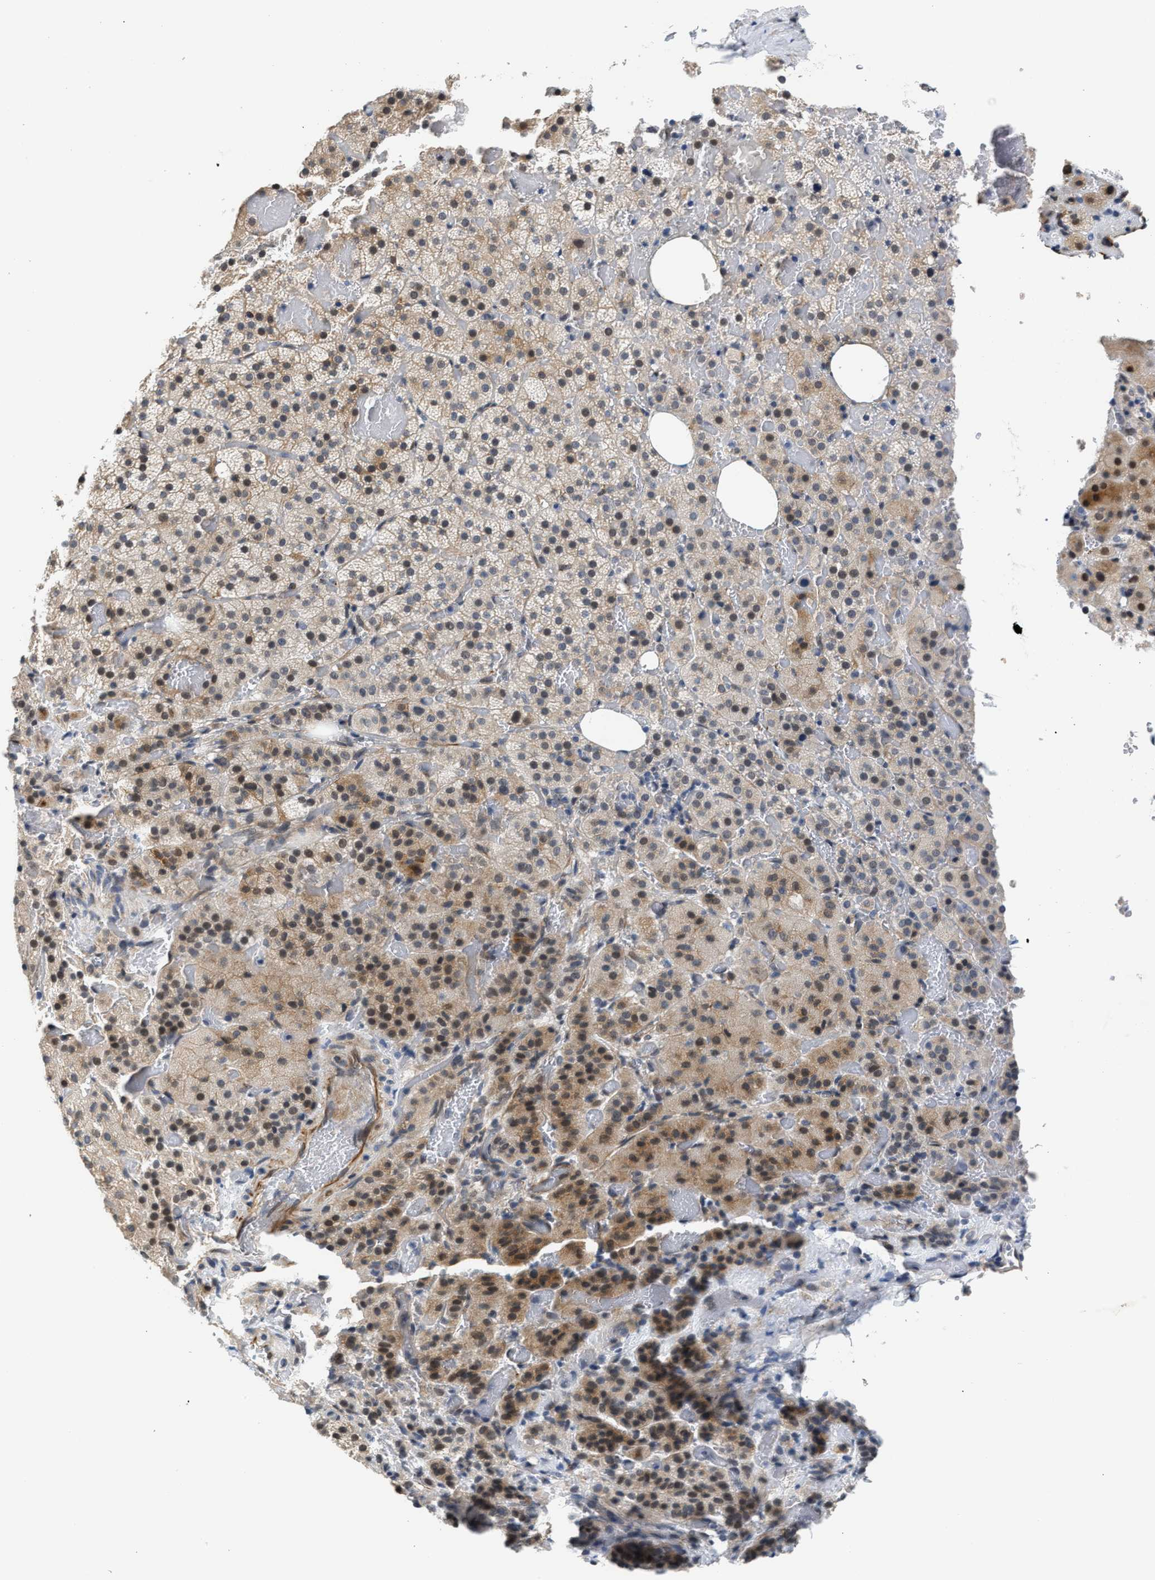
{"staining": {"intensity": "weak", "quantity": ">75%", "location": "cytoplasmic/membranous,nuclear"}, "tissue": "adrenal gland", "cell_type": "Glandular cells", "image_type": "normal", "snomed": [{"axis": "morphology", "description": "Normal tissue, NOS"}, {"axis": "topography", "description": "Adrenal gland"}], "caption": "Immunohistochemistry histopathology image of normal adrenal gland: adrenal gland stained using IHC demonstrates low levels of weak protein expression localized specifically in the cytoplasmic/membranous,nuclear of glandular cells, appearing as a cytoplasmic/membranous,nuclear brown color.", "gene": "PPM1H", "patient": {"sex": "female", "age": 59}}